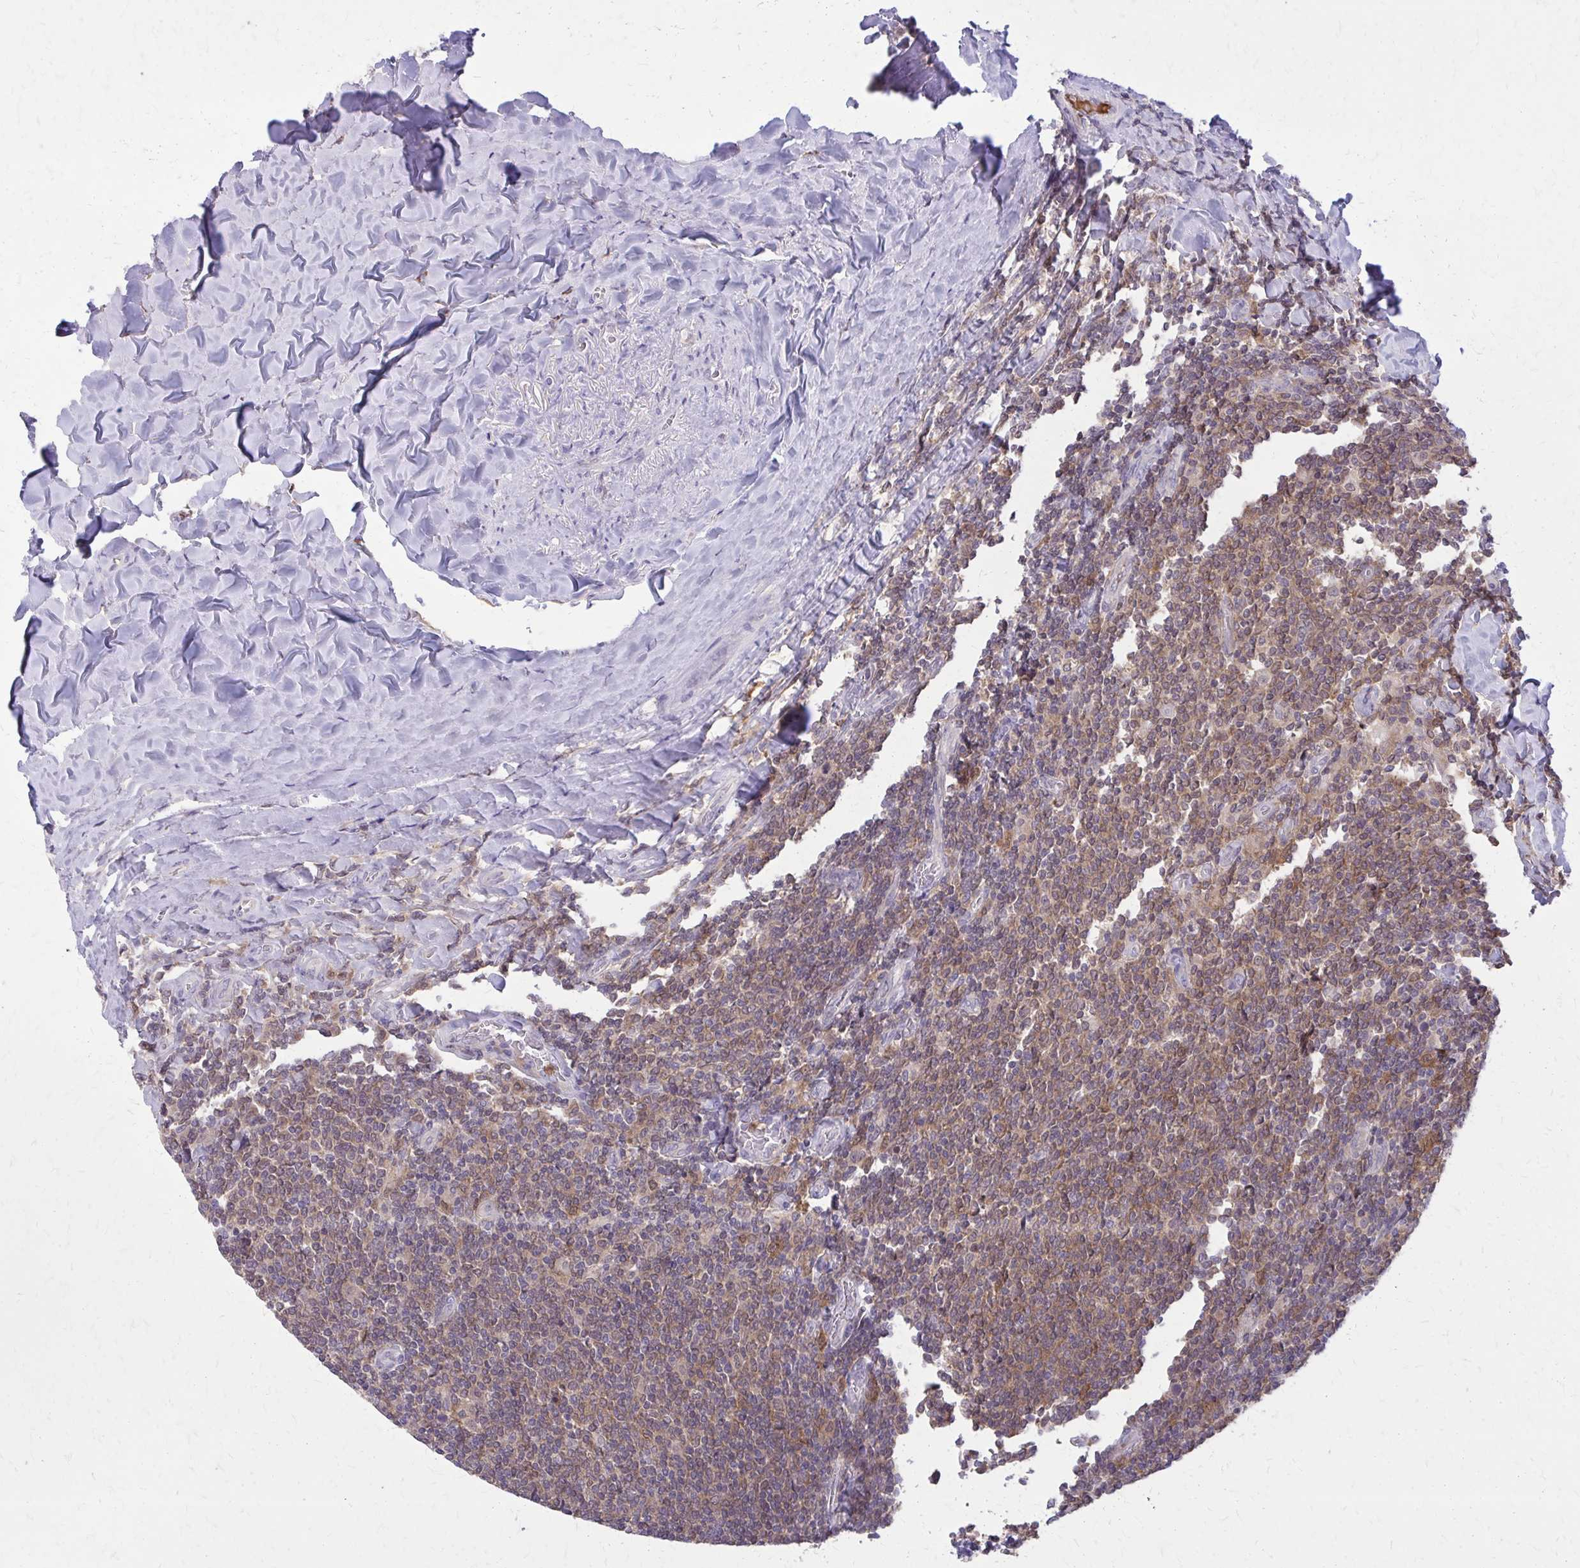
{"staining": {"intensity": "moderate", "quantity": ">75%", "location": "cytoplasmic/membranous"}, "tissue": "lymphoma", "cell_type": "Tumor cells", "image_type": "cancer", "snomed": [{"axis": "morphology", "description": "Malignant lymphoma, non-Hodgkin's type, Low grade"}, {"axis": "topography", "description": "Lymph node"}], "caption": "Immunohistochemistry photomicrograph of neoplastic tissue: lymphoma stained using IHC reveals medium levels of moderate protein expression localized specifically in the cytoplasmic/membranous of tumor cells, appearing as a cytoplasmic/membranous brown color.", "gene": "NRBF2", "patient": {"sex": "male", "age": 52}}